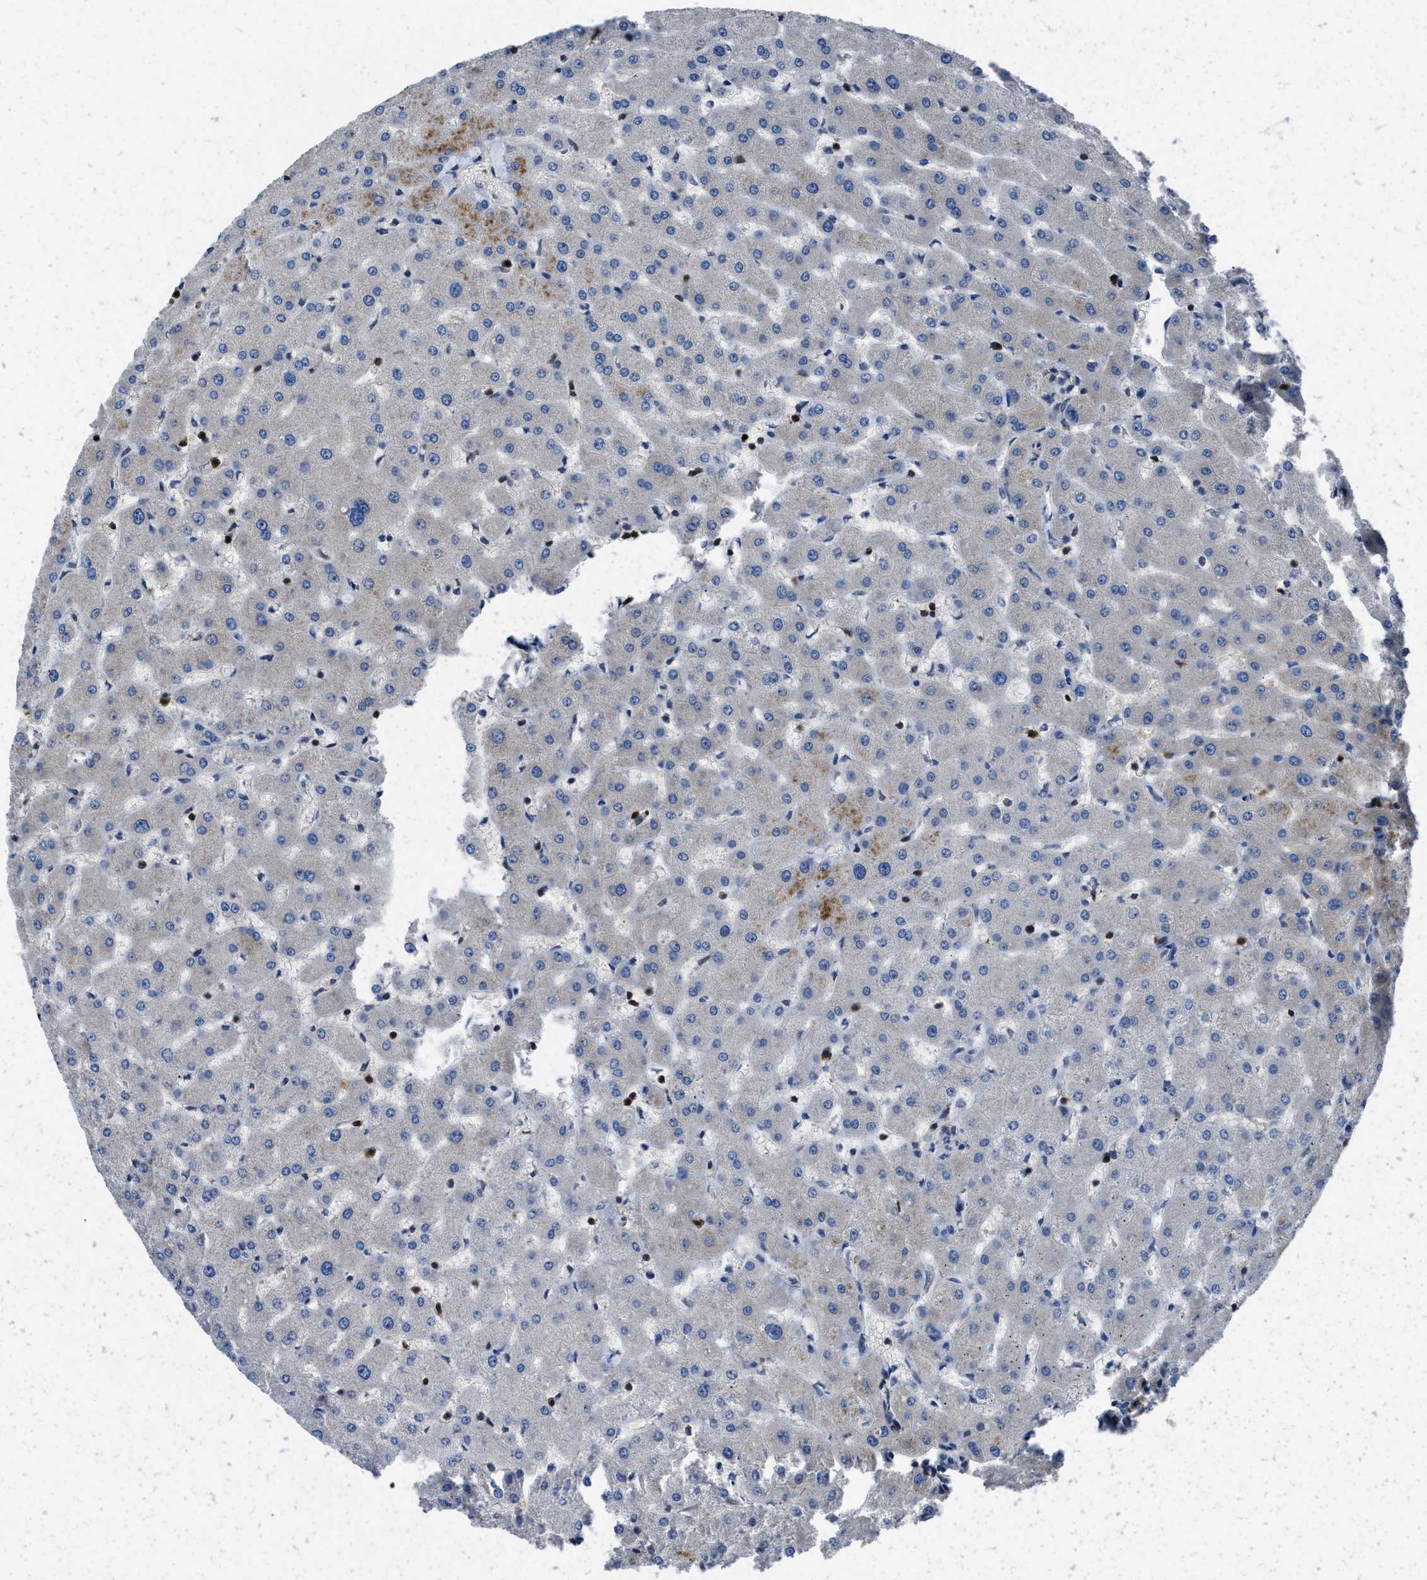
{"staining": {"intensity": "weak", "quantity": "25%-75%", "location": "cytoplasmic/membranous"}, "tissue": "liver", "cell_type": "Cholangiocytes", "image_type": "normal", "snomed": [{"axis": "morphology", "description": "Normal tissue, NOS"}, {"axis": "topography", "description": "Liver"}], "caption": "Liver stained with immunohistochemistry demonstrates weak cytoplasmic/membranous positivity in approximately 25%-75% of cholangiocytes. (Stains: DAB in brown, nuclei in blue, Microscopy: brightfield microscopy at high magnification).", "gene": "YARS1", "patient": {"sex": "female", "age": 63}}